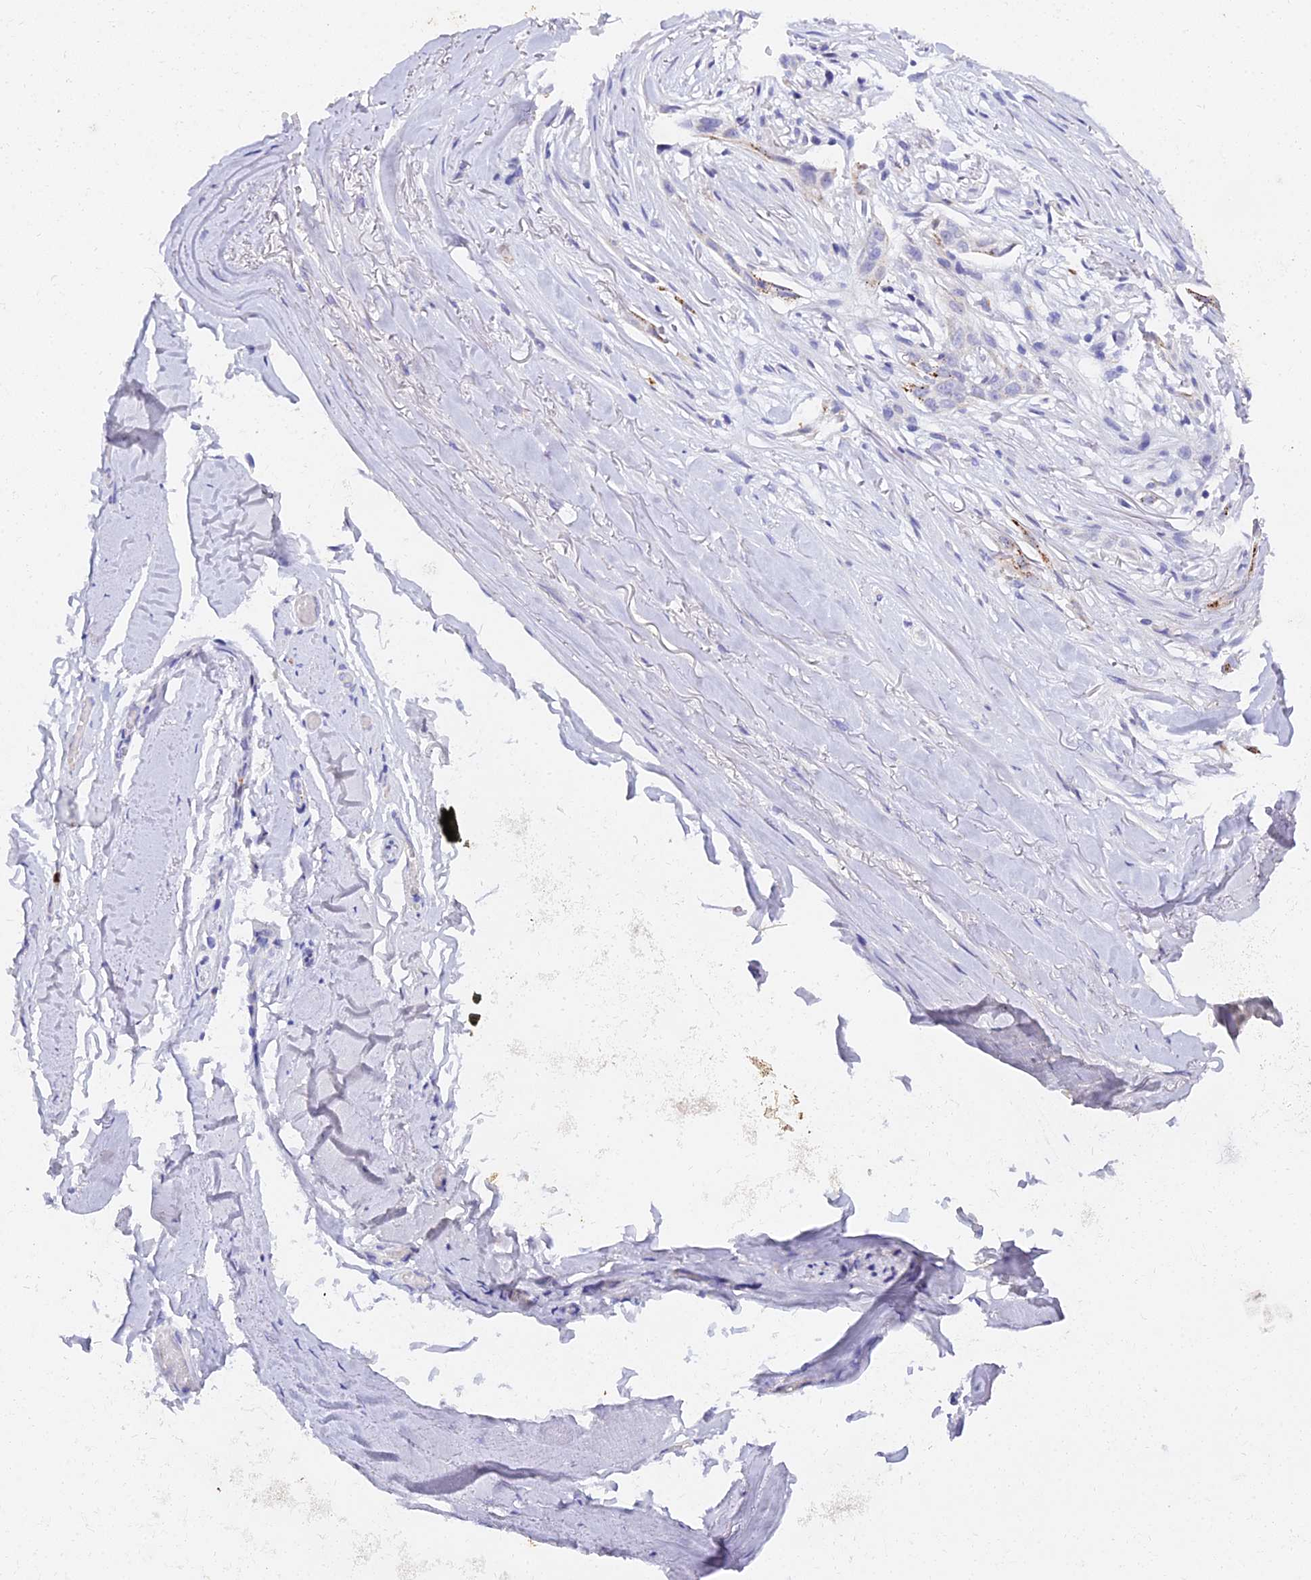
{"staining": {"intensity": "negative", "quantity": "none", "location": "none"}, "tissue": "adipose tissue", "cell_type": "Adipocytes", "image_type": "normal", "snomed": [{"axis": "morphology", "description": "Normal tissue, NOS"}, {"axis": "morphology", "description": "Basal cell carcinoma"}, {"axis": "topography", "description": "Skin"}], "caption": "Adipocytes show no significant protein positivity in unremarkable adipose tissue.", "gene": "VWC2L", "patient": {"sex": "female", "age": 89}}